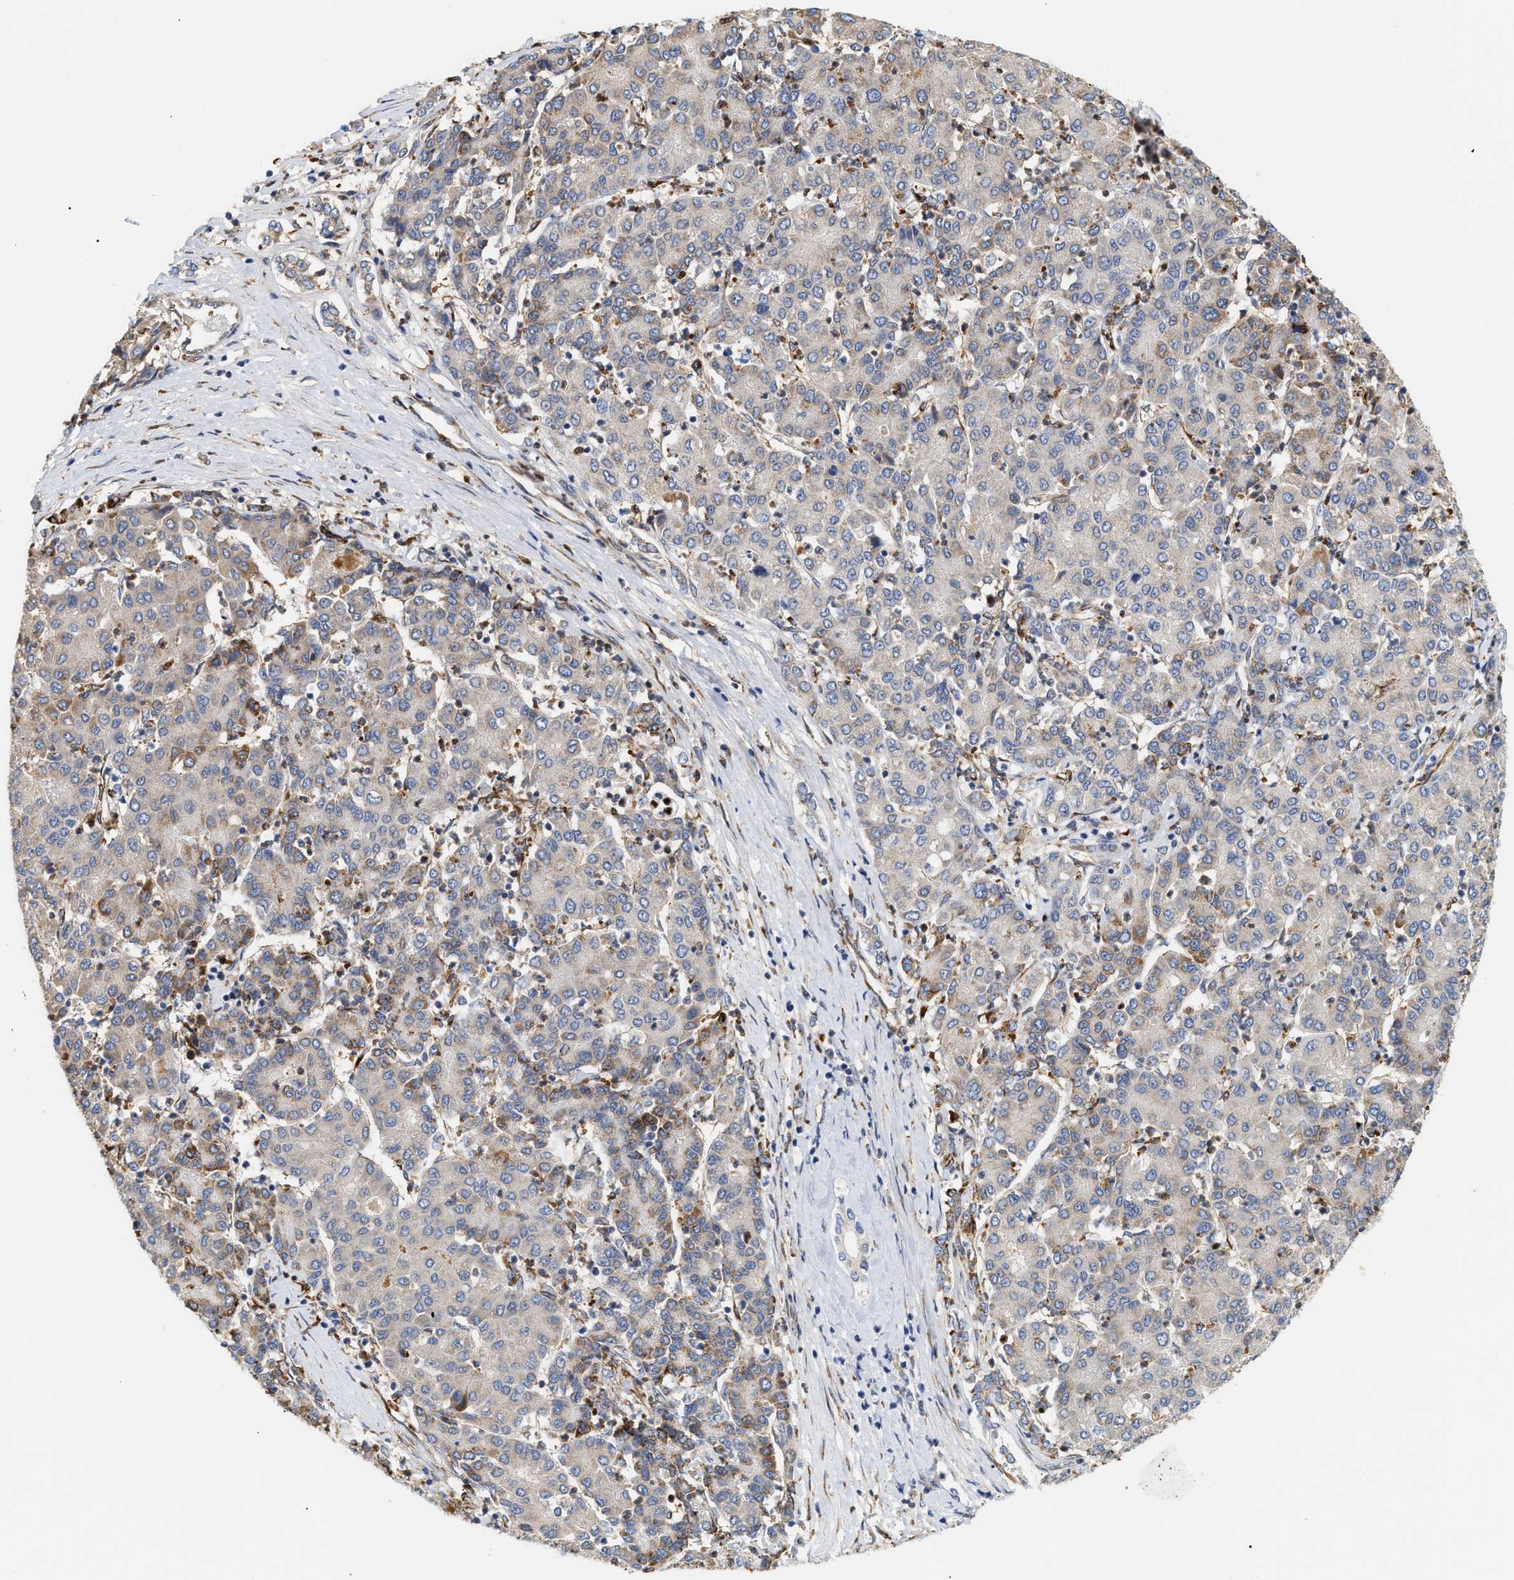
{"staining": {"intensity": "moderate", "quantity": "<25%", "location": "cytoplasmic/membranous"}, "tissue": "liver cancer", "cell_type": "Tumor cells", "image_type": "cancer", "snomed": [{"axis": "morphology", "description": "Carcinoma, Hepatocellular, NOS"}, {"axis": "topography", "description": "Liver"}], "caption": "The immunohistochemical stain highlights moderate cytoplasmic/membranous expression in tumor cells of liver cancer tissue.", "gene": "PLCD1", "patient": {"sex": "male", "age": 65}}